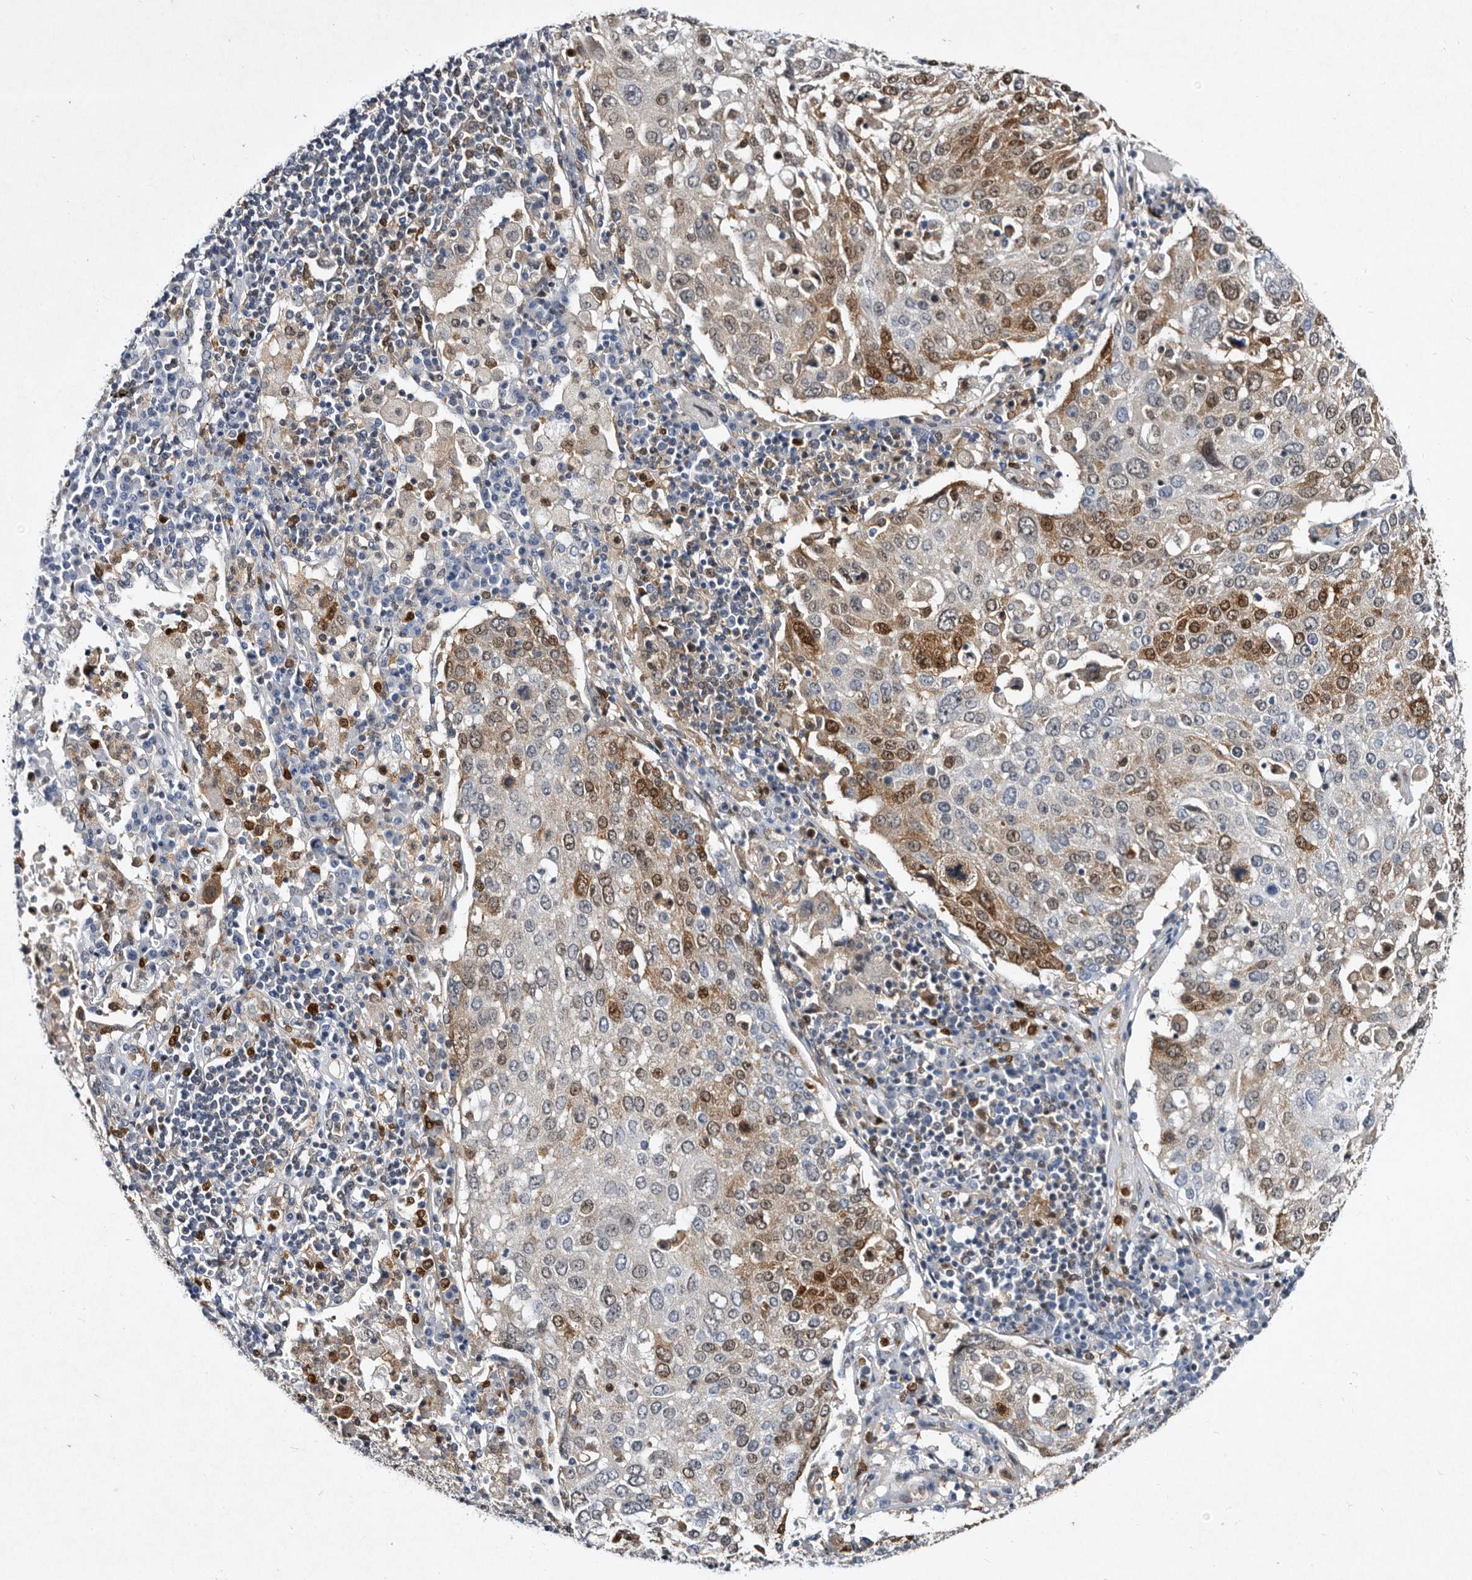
{"staining": {"intensity": "moderate", "quantity": "25%-75%", "location": "cytoplasmic/membranous,nuclear"}, "tissue": "lung cancer", "cell_type": "Tumor cells", "image_type": "cancer", "snomed": [{"axis": "morphology", "description": "Squamous cell carcinoma, NOS"}, {"axis": "topography", "description": "Lung"}], "caption": "High-magnification brightfield microscopy of lung cancer (squamous cell carcinoma) stained with DAB (brown) and counterstained with hematoxylin (blue). tumor cells exhibit moderate cytoplasmic/membranous and nuclear staining is appreciated in about25%-75% of cells. (DAB = brown stain, brightfield microscopy at high magnification).", "gene": "SERPINB8", "patient": {"sex": "male", "age": 65}}